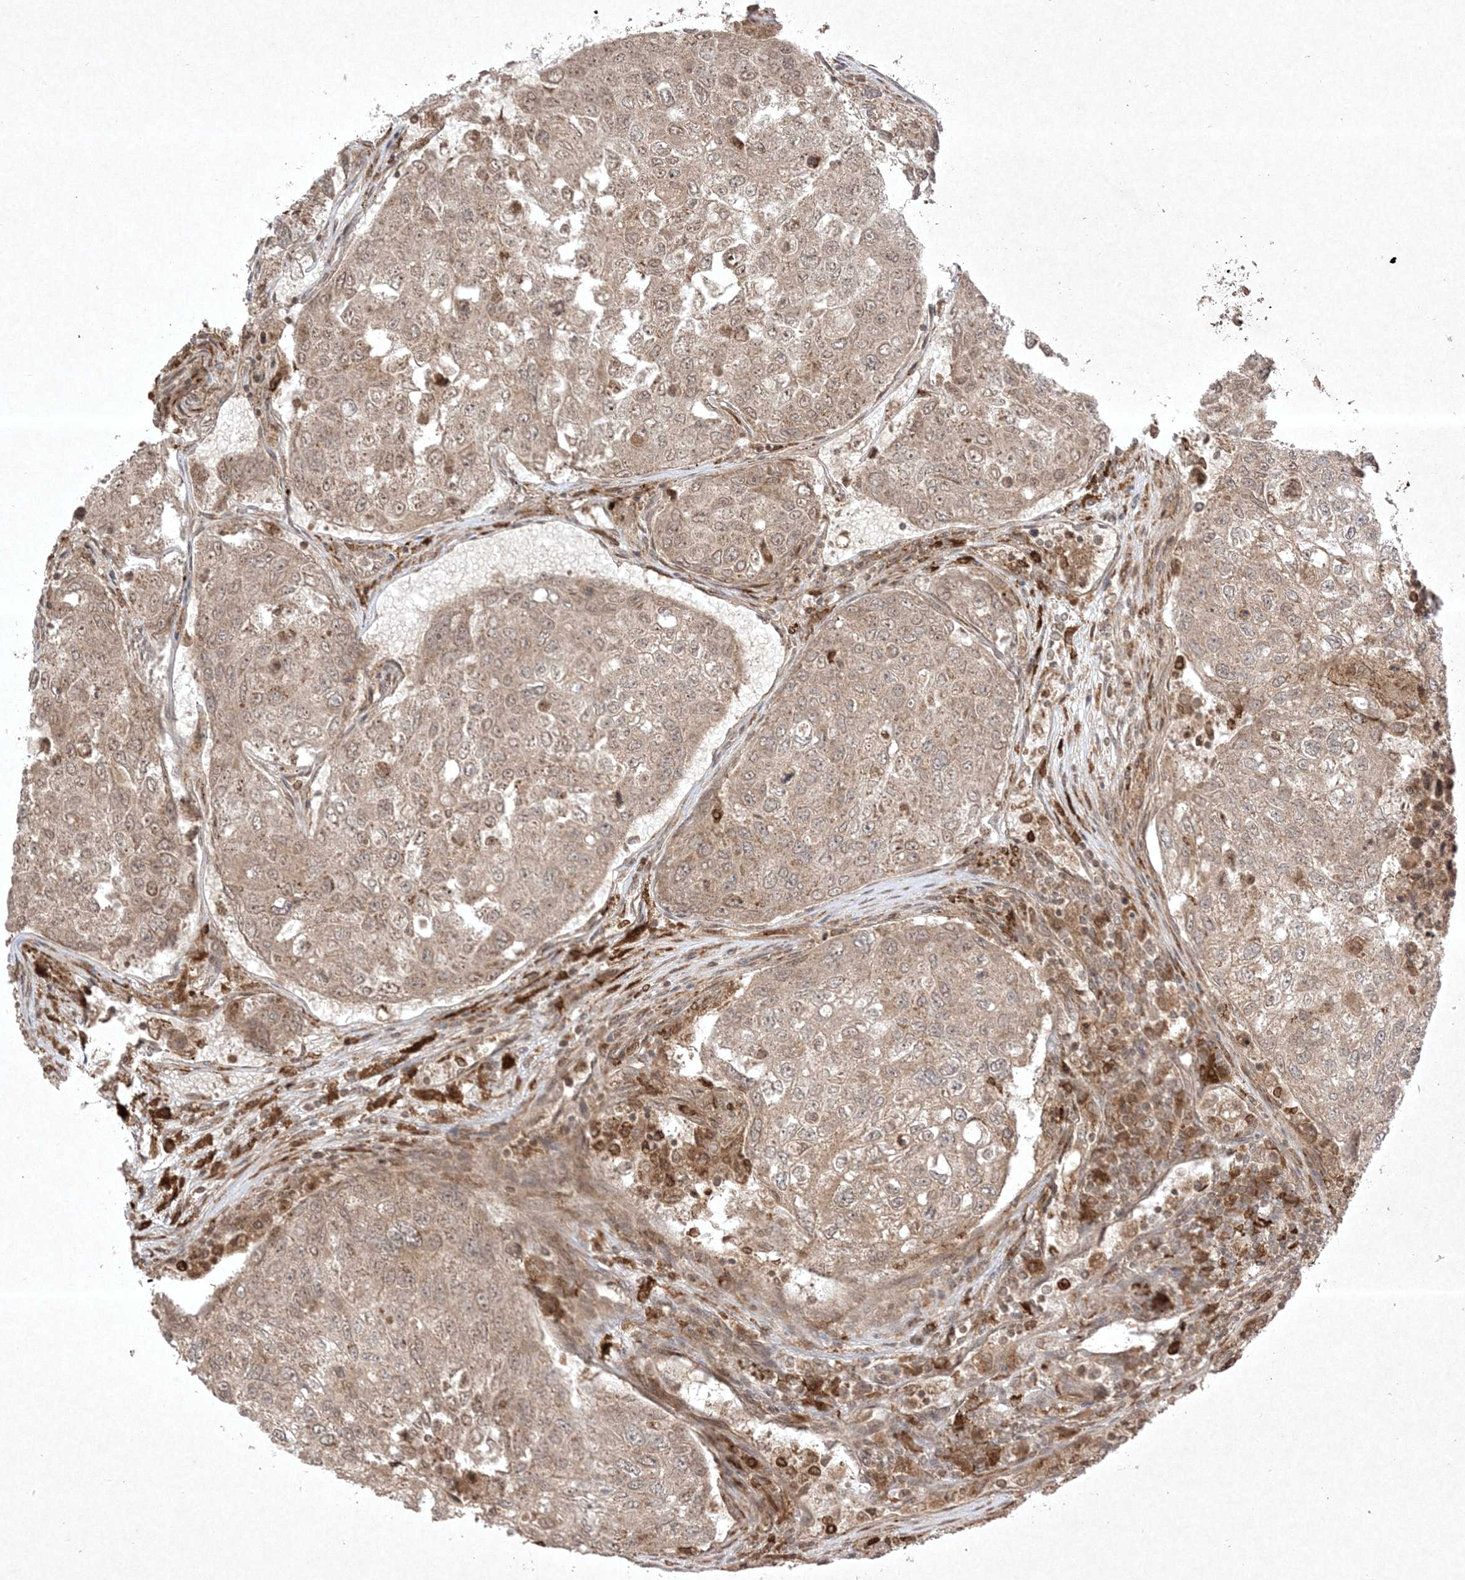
{"staining": {"intensity": "weak", "quantity": "25%-75%", "location": "cytoplasmic/membranous,nuclear"}, "tissue": "urothelial cancer", "cell_type": "Tumor cells", "image_type": "cancer", "snomed": [{"axis": "morphology", "description": "Urothelial carcinoma, High grade"}, {"axis": "topography", "description": "Lymph node"}, {"axis": "topography", "description": "Urinary bladder"}], "caption": "Urothelial cancer stained with a protein marker shows weak staining in tumor cells.", "gene": "PTK6", "patient": {"sex": "male", "age": 51}}